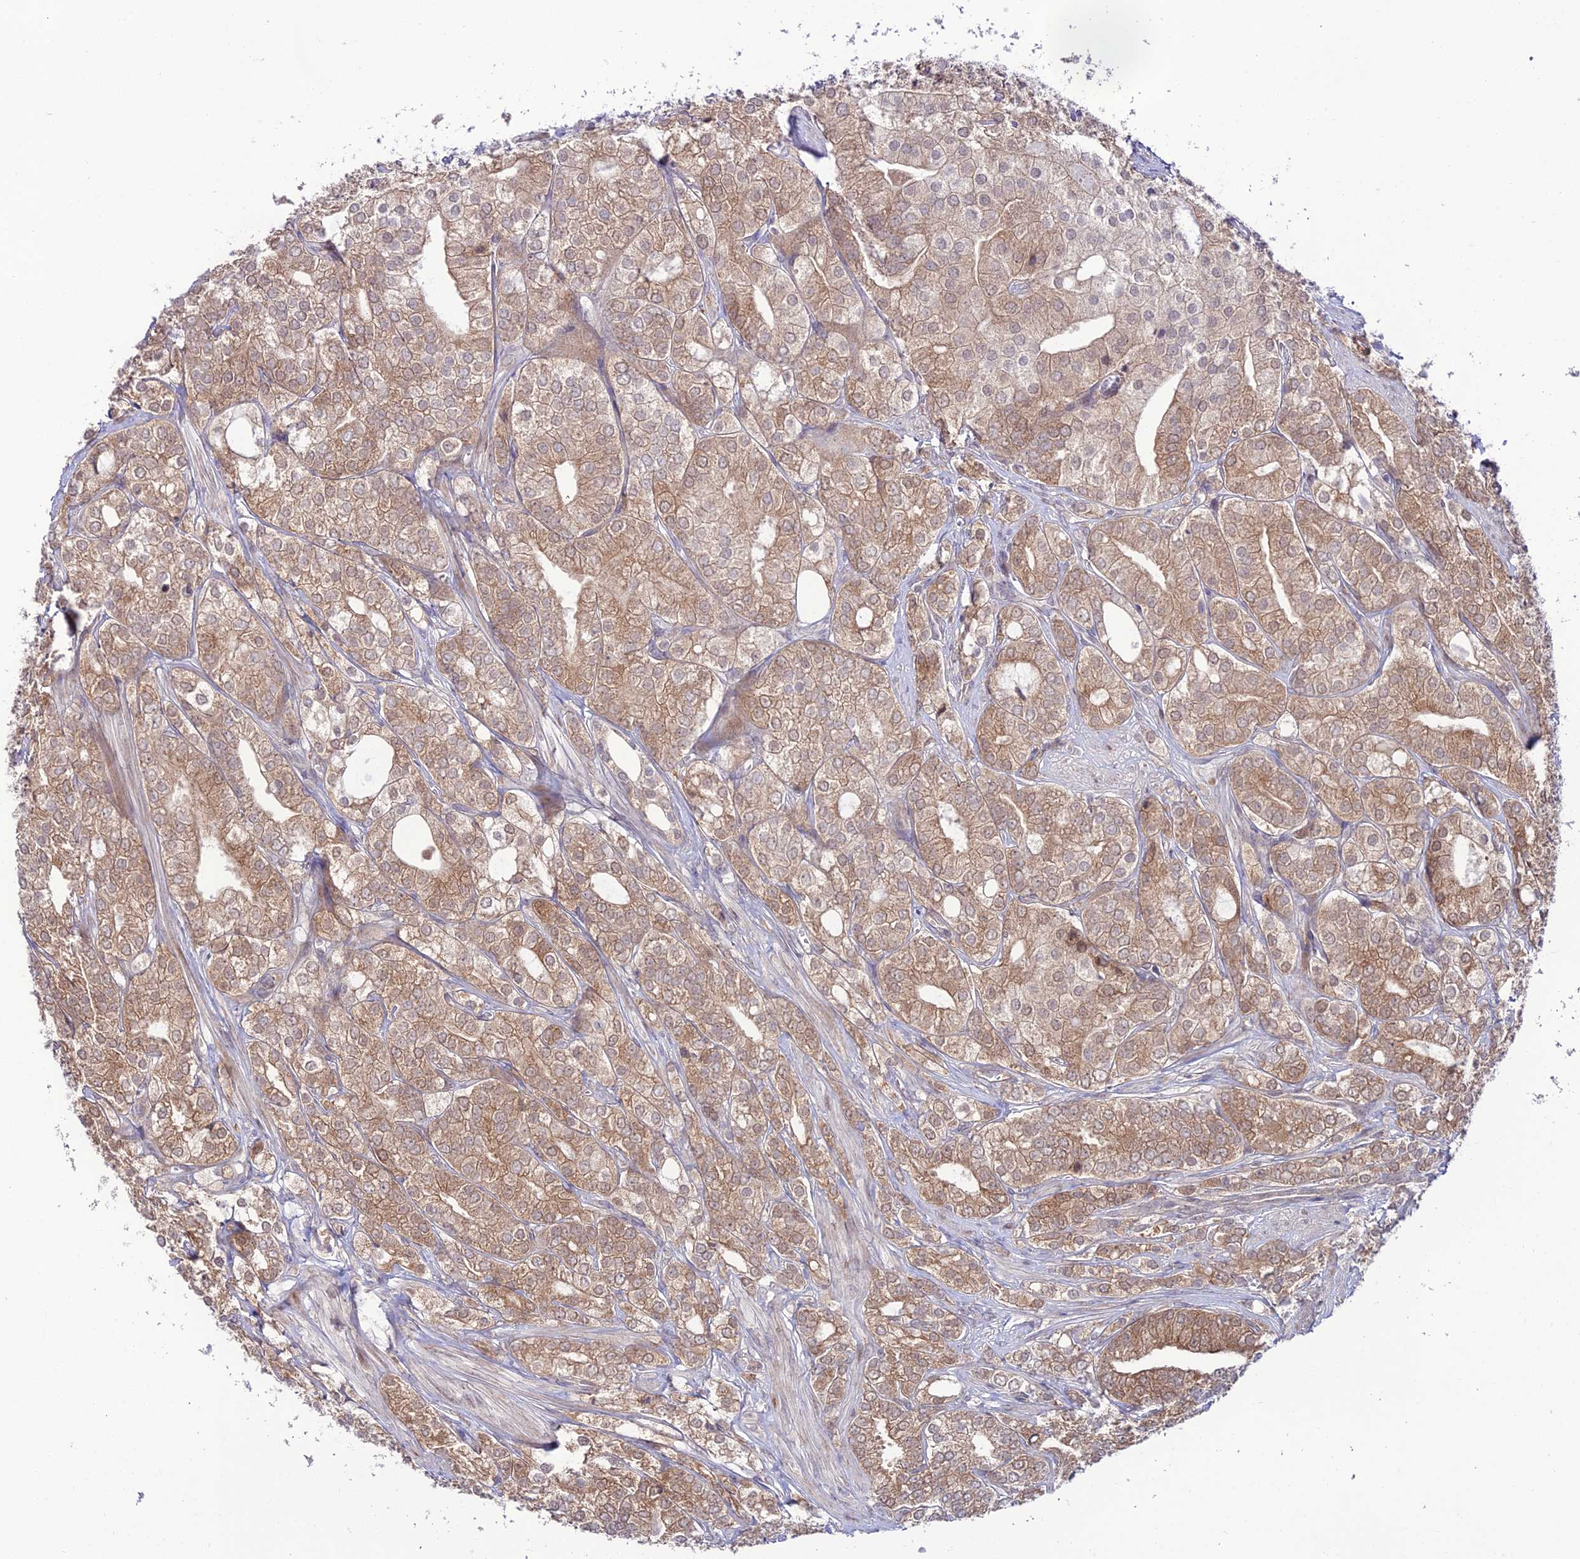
{"staining": {"intensity": "weak", "quantity": ">75%", "location": "cytoplasmic/membranous"}, "tissue": "prostate cancer", "cell_type": "Tumor cells", "image_type": "cancer", "snomed": [{"axis": "morphology", "description": "Adenocarcinoma, High grade"}, {"axis": "topography", "description": "Prostate"}], "caption": "An immunohistochemistry photomicrograph of tumor tissue is shown. Protein staining in brown labels weak cytoplasmic/membranous positivity in prostate cancer (adenocarcinoma (high-grade)) within tumor cells.", "gene": "TRIM40", "patient": {"sex": "male", "age": 50}}